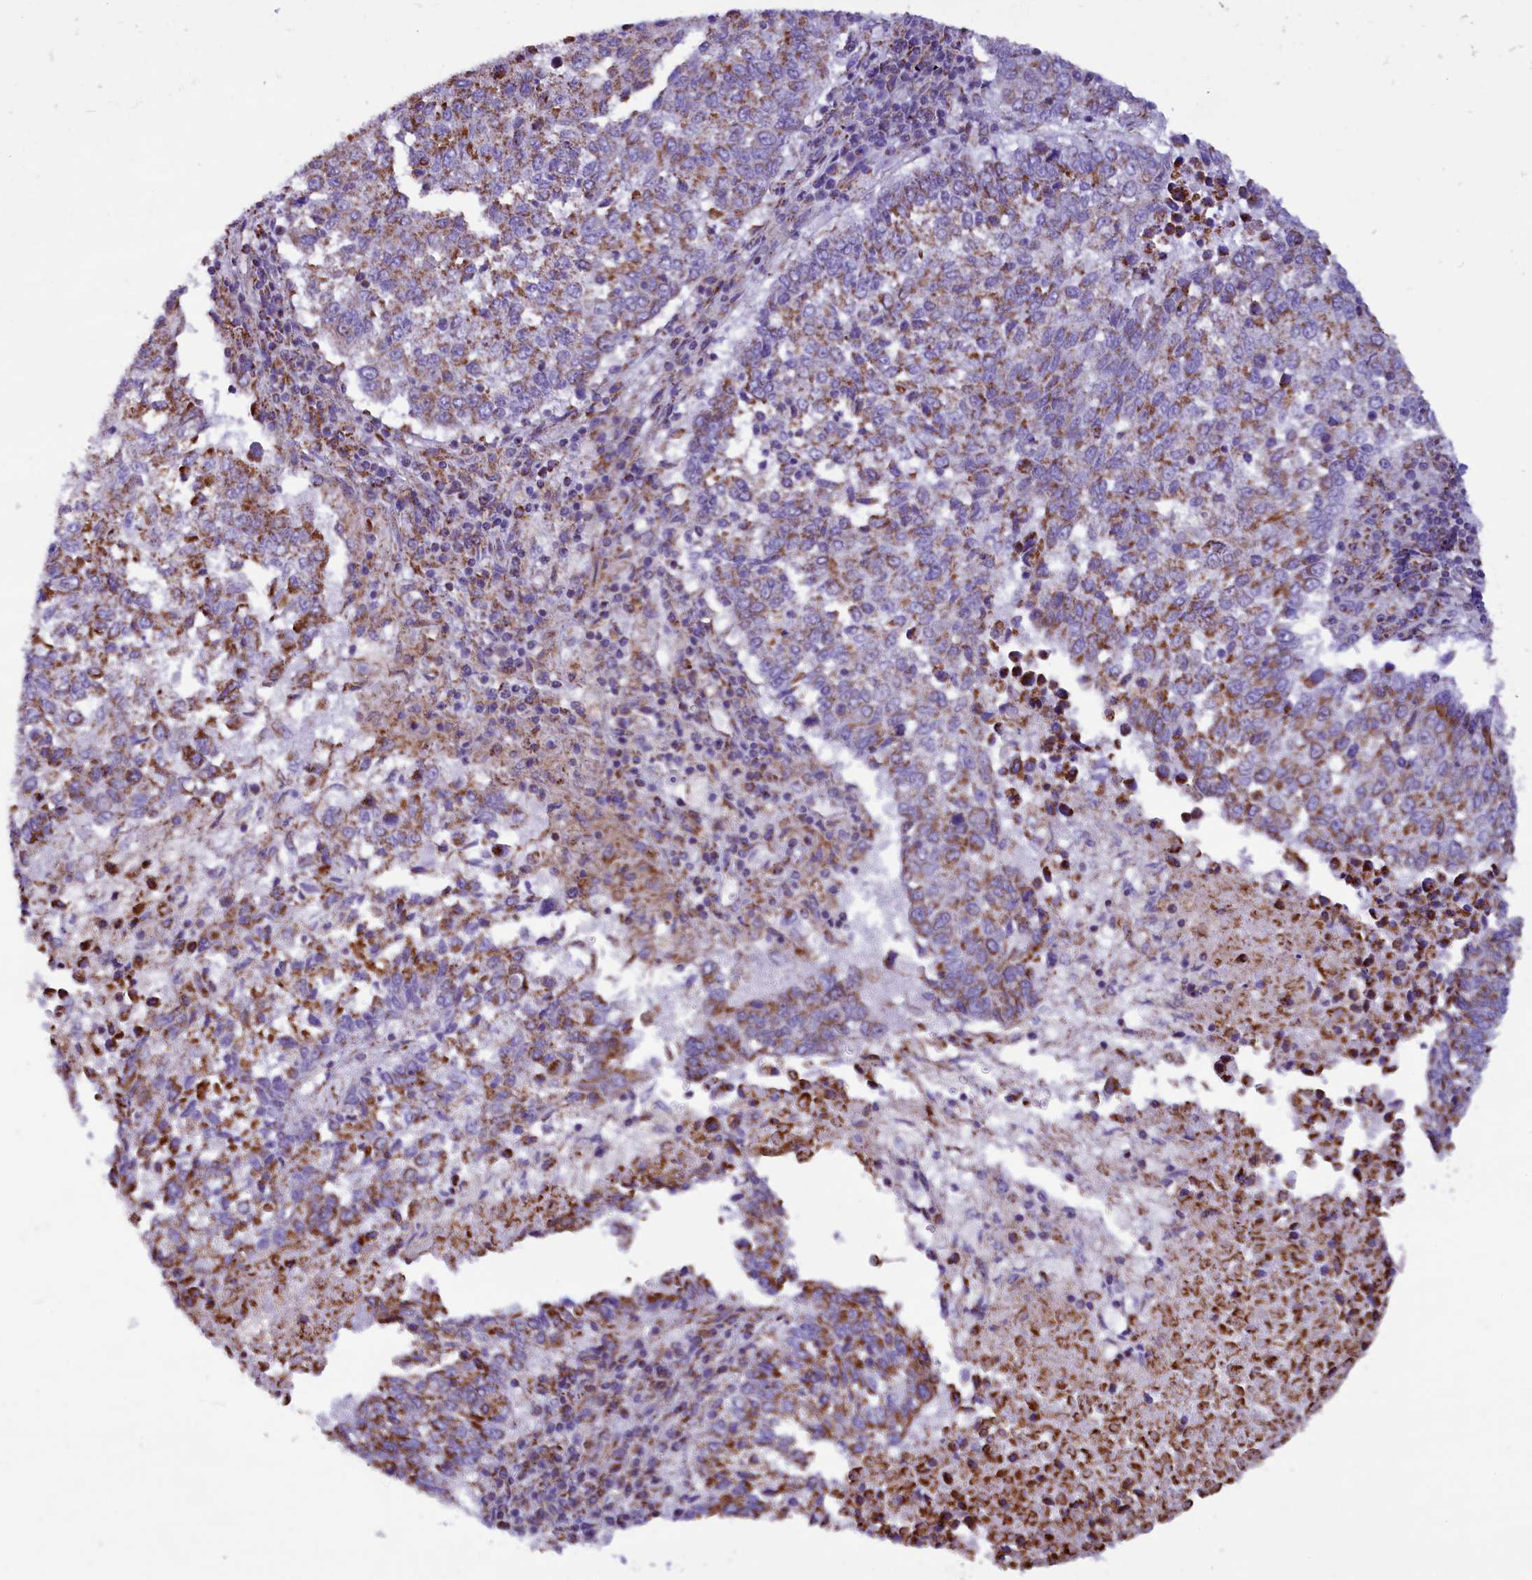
{"staining": {"intensity": "moderate", "quantity": ">75%", "location": "cytoplasmic/membranous"}, "tissue": "lung cancer", "cell_type": "Tumor cells", "image_type": "cancer", "snomed": [{"axis": "morphology", "description": "Squamous cell carcinoma, NOS"}, {"axis": "topography", "description": "Lung"}], "caption": "Moderate cytoplasmic/membranous staining for a protein is seen in approximately >75% of tumor cells of lung squamous cell carcinoma using IHC.", "gene": "ICA1L", "patient": {"sex": "male", "age": 73}}